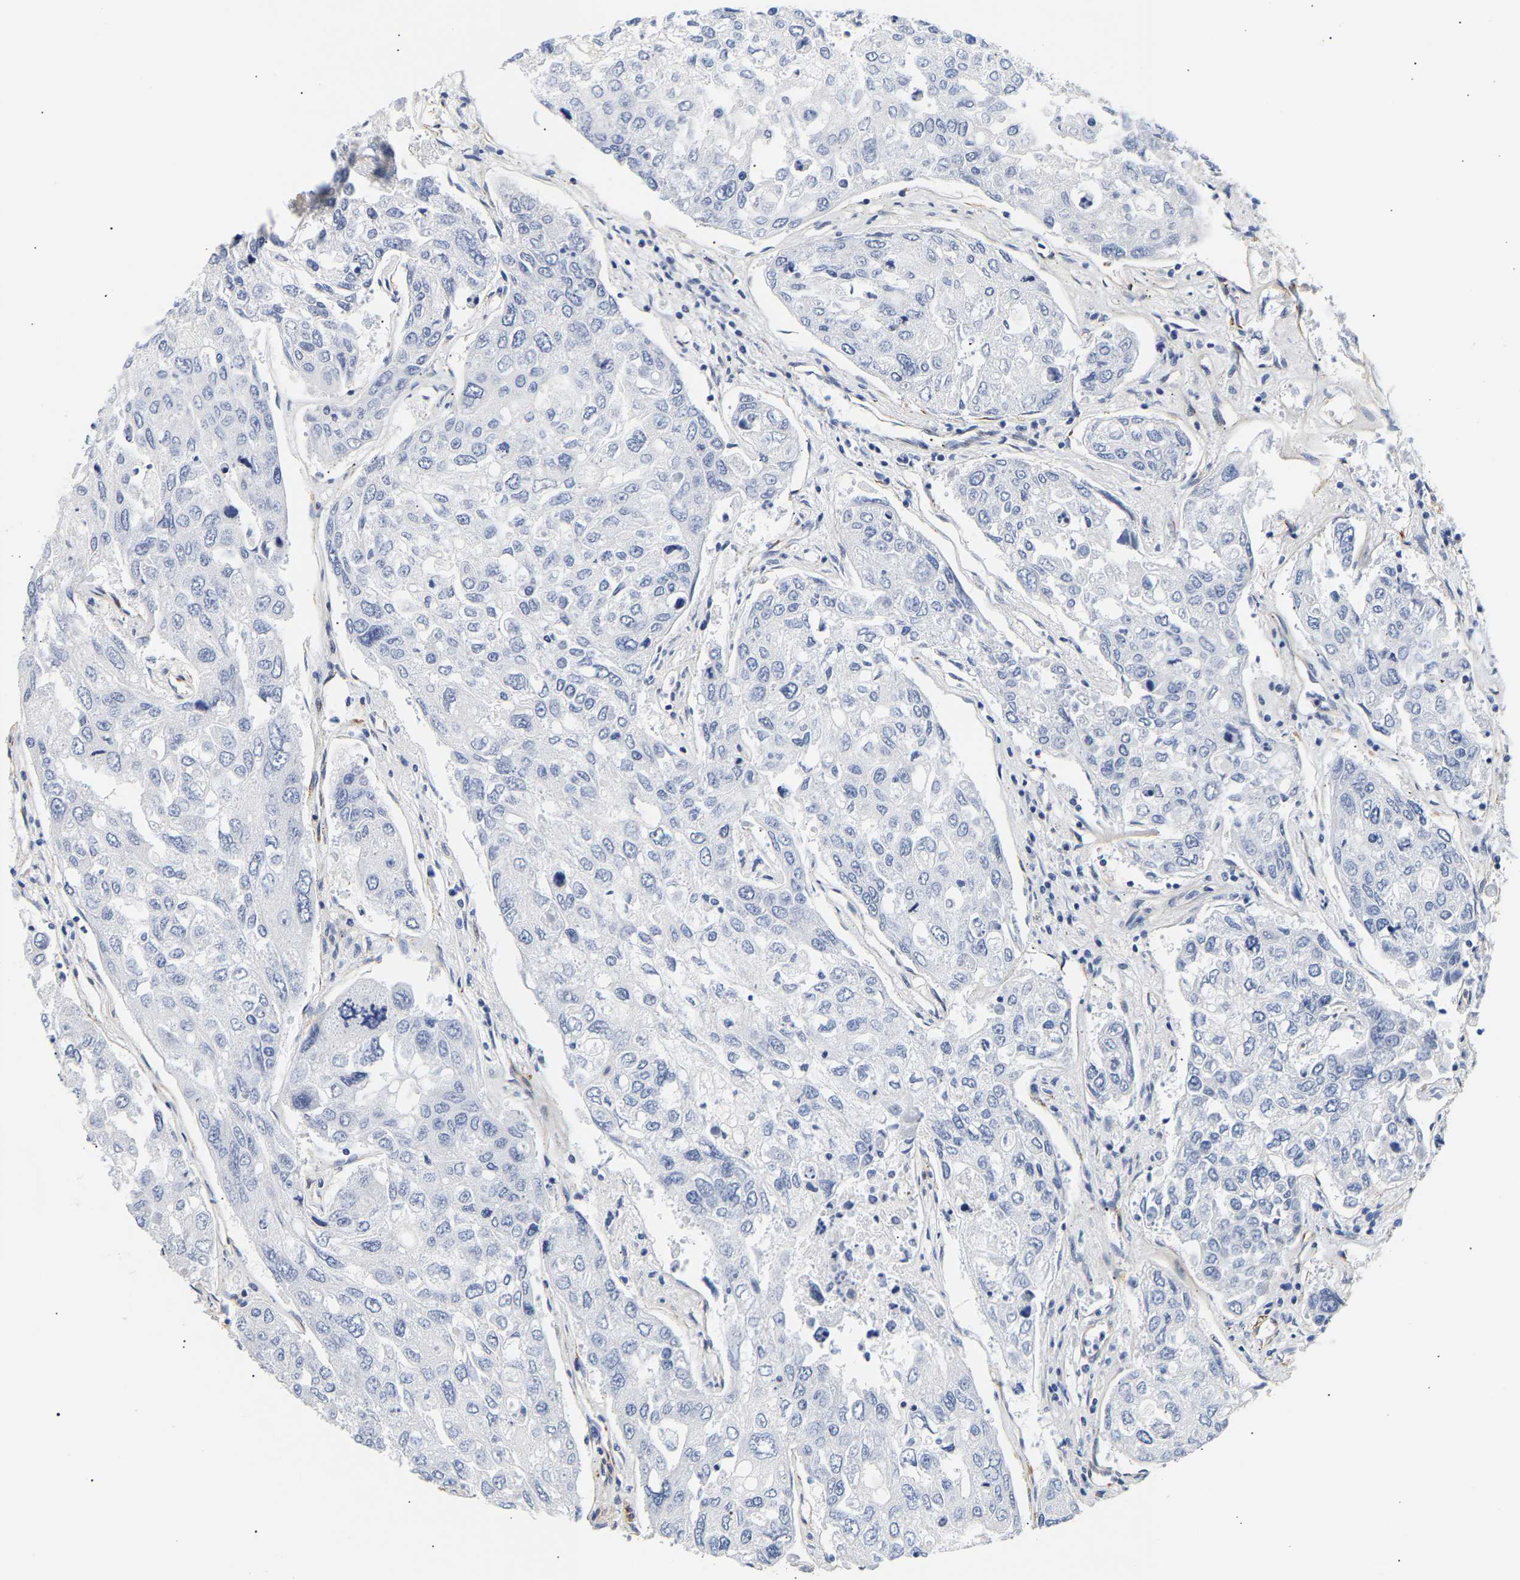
{"staining": {"intensity": "negative", "quantity": "none", "location": "none"}, "tissue": "urothelial cancer", "cell_type": "Tumor cells", "image_type": "cancer", "snomed": [{"axis": "morphology", "description": "Urothelial carcinoma, High grade"}, {"axis": "topography", "description": "Lymph node"}, {"axis": "topography", "description": "Urinary bladder"}], "caption": "Immunohistochemical staining of urothelial carcinoma (high-grade) demonstrates no significant positivity in tumor cells.", "gene": "IGFBP7", "patient": {"sex": "male", "age": 51}}